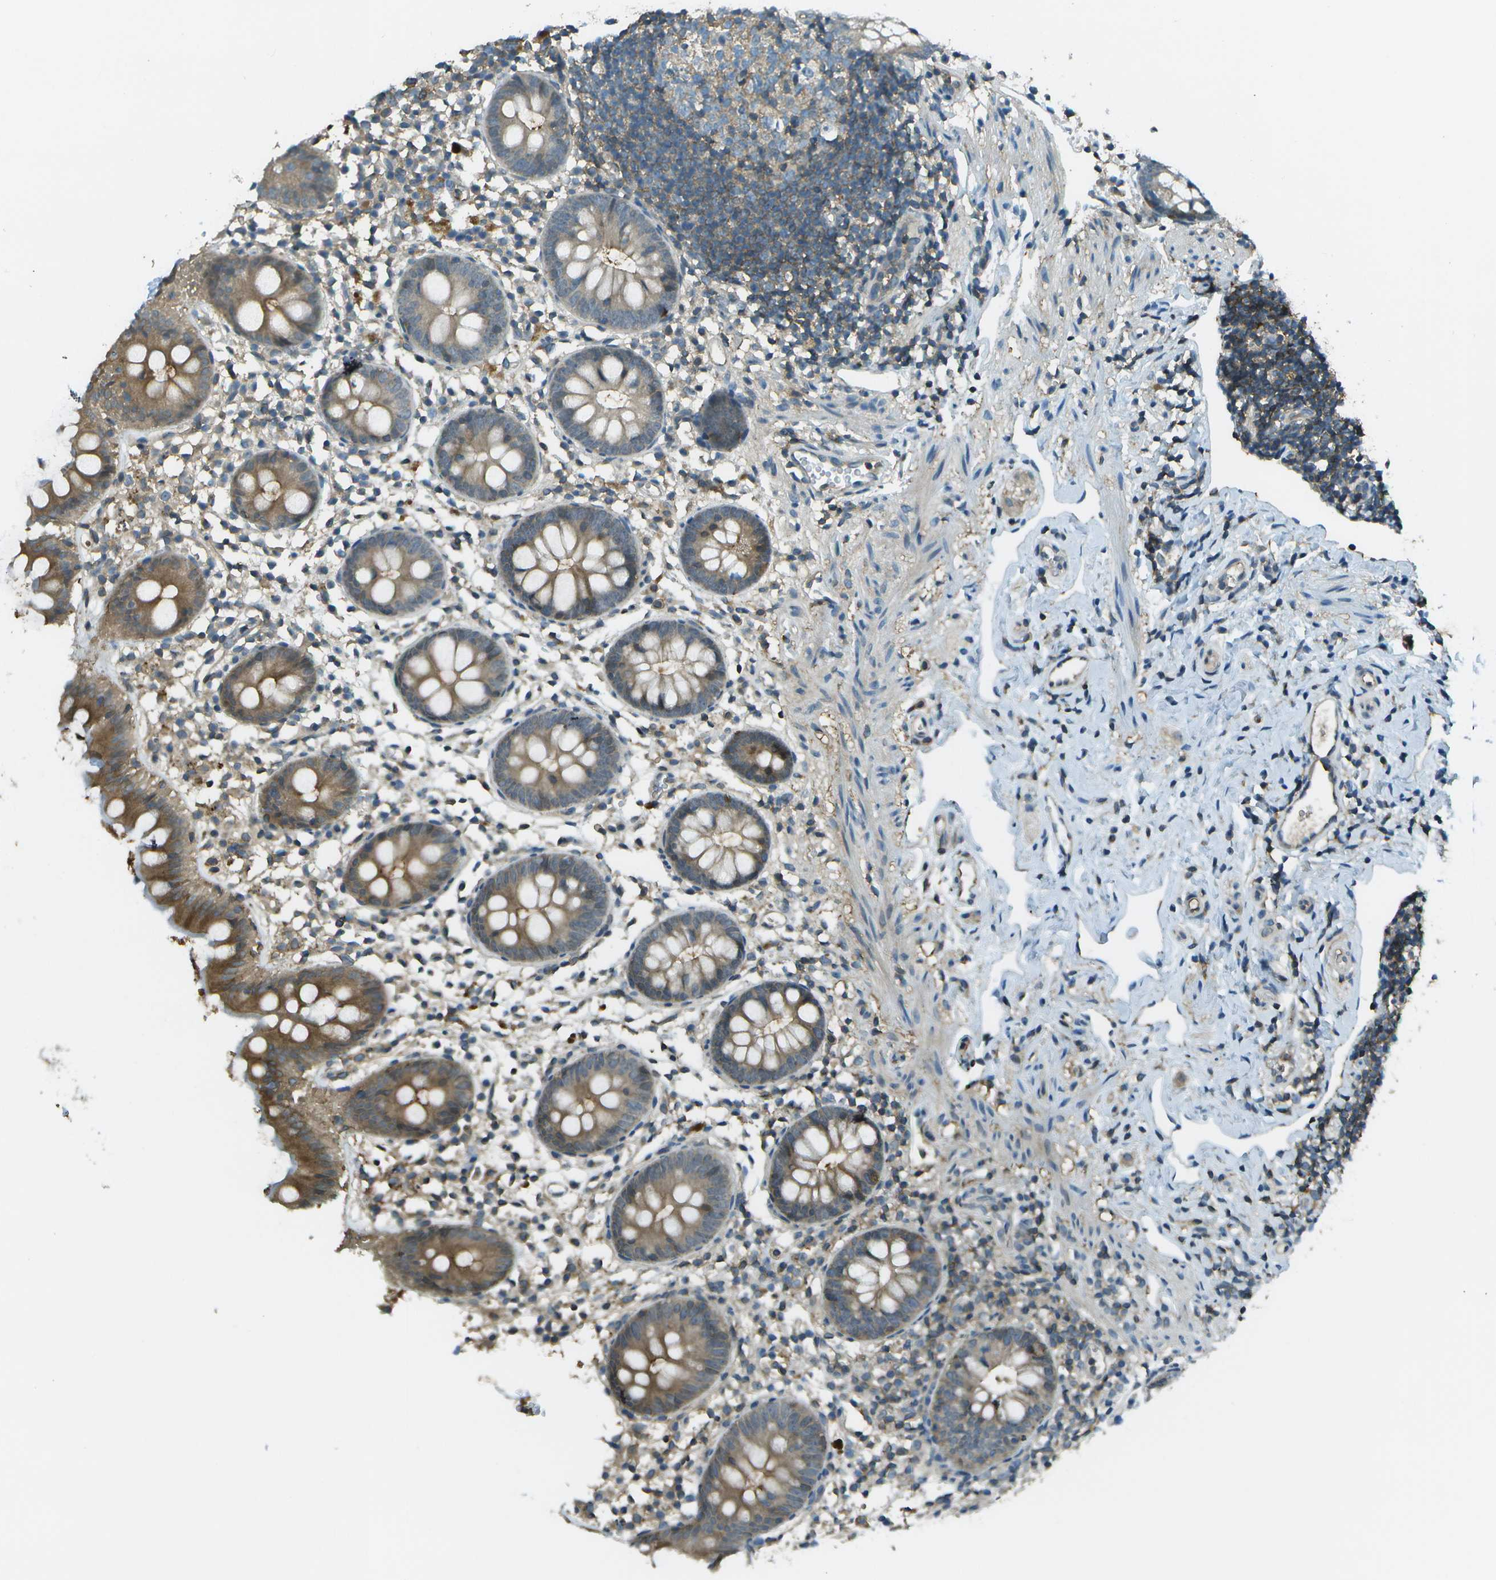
{"staining": {"intensity": "moderate", "quantity": ">75%", "location": "cytoplasmic/membranous"}, "tissue": "appendix", "cell_type": "Glandular cells", "image_type": "normal", "snomed": [{"axis": "morphology", "description": "Normal tissue, NOS"}, {"axis": "topography", "description": "Appendix"}], "caption": "Immunohistochemistry micrograph of normal appendix: human appendix stained using IHC displays medium levels of moderate protein expression localized specifically in the cytoplasmic/membranous of glandular cells, appearing as a cytoplasmic/membranous brown color.", "gene": "LRRC66", "patient": {"sex": "female", "age": 20}}